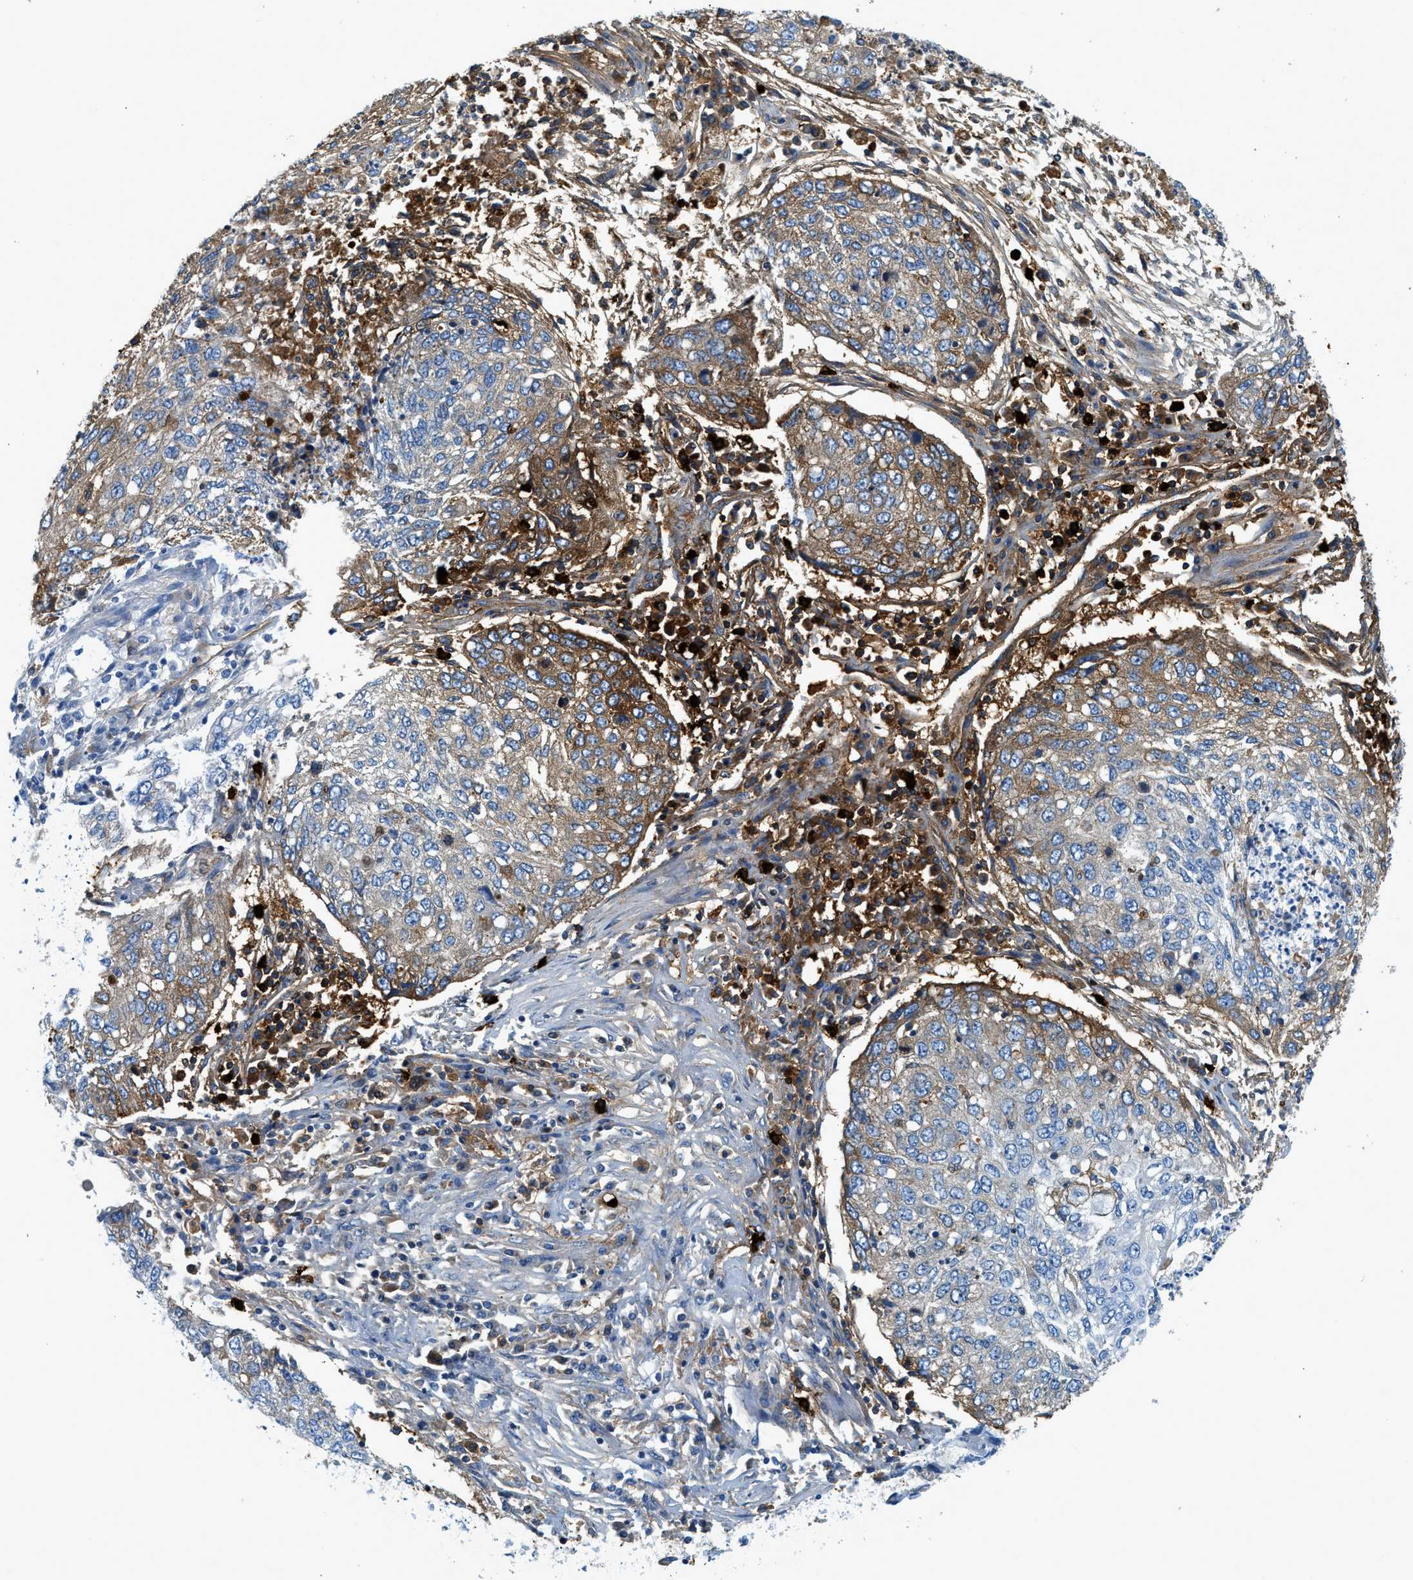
{"staining": {"intensity": "moderate", "quantity": "25%-75%", "location": "cytoplasmic/membranous"}, "tissue": "lung cancer", "cell_type": "Tumor cells", "image_type": "cancer", "snomed": [{"axis": "morphology", "description": "Squamous cell carcinoma, NOS"}, {"axis": "topography", "description": "Lung"}], "caption": "IHC image of human lung cancer (squamous cell carcinoma) stained for a protein (brown), which shows medium levels of moderate cytoplasmic/membranous expression in approximately 25%-75% of tumor cells.", "gene": "TPSAB1", "patient": {"sex": "female", "age": 63}}